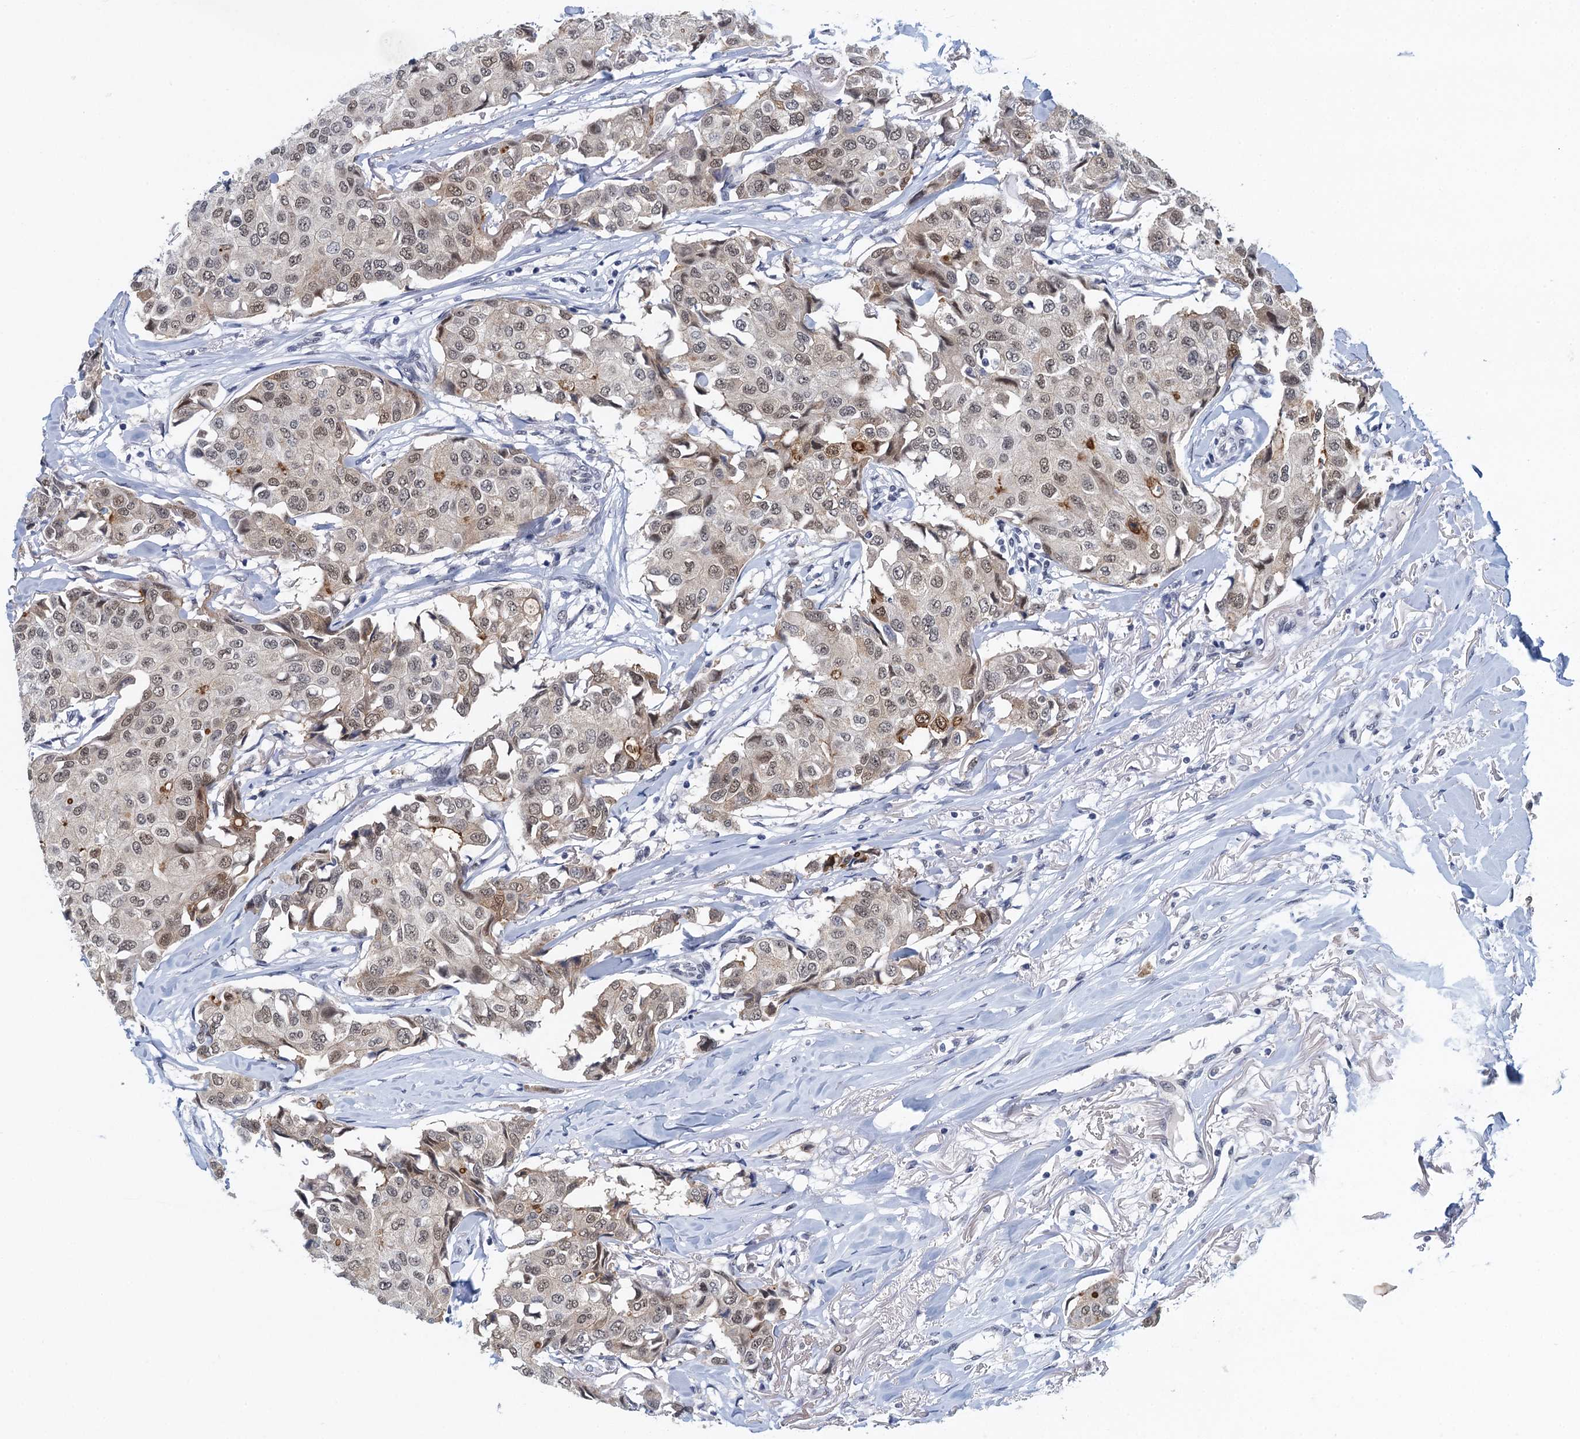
{"staining": {"intensity": "weak", "quantity": "25%-75%", "location": "cytoplasmic/membranous,nuclear"}, "tissue": "breast cancer", "cell_type": "Tumor cells", "image_type": "cancer", "snomed": [{"axis": "morphology", "description": "Duct carcinoma"}, {"axis": "topography", "description": "Breast"}], "caption": "This is an image of immunohistochemistry staining of invasive ductal carcinoma (breast), which shows weak staining in the cytoplasmic/membranous and nuclear of tumor cells.", "gene": "EPS8L1", "patient": {"sex": "female", "age": 80}}